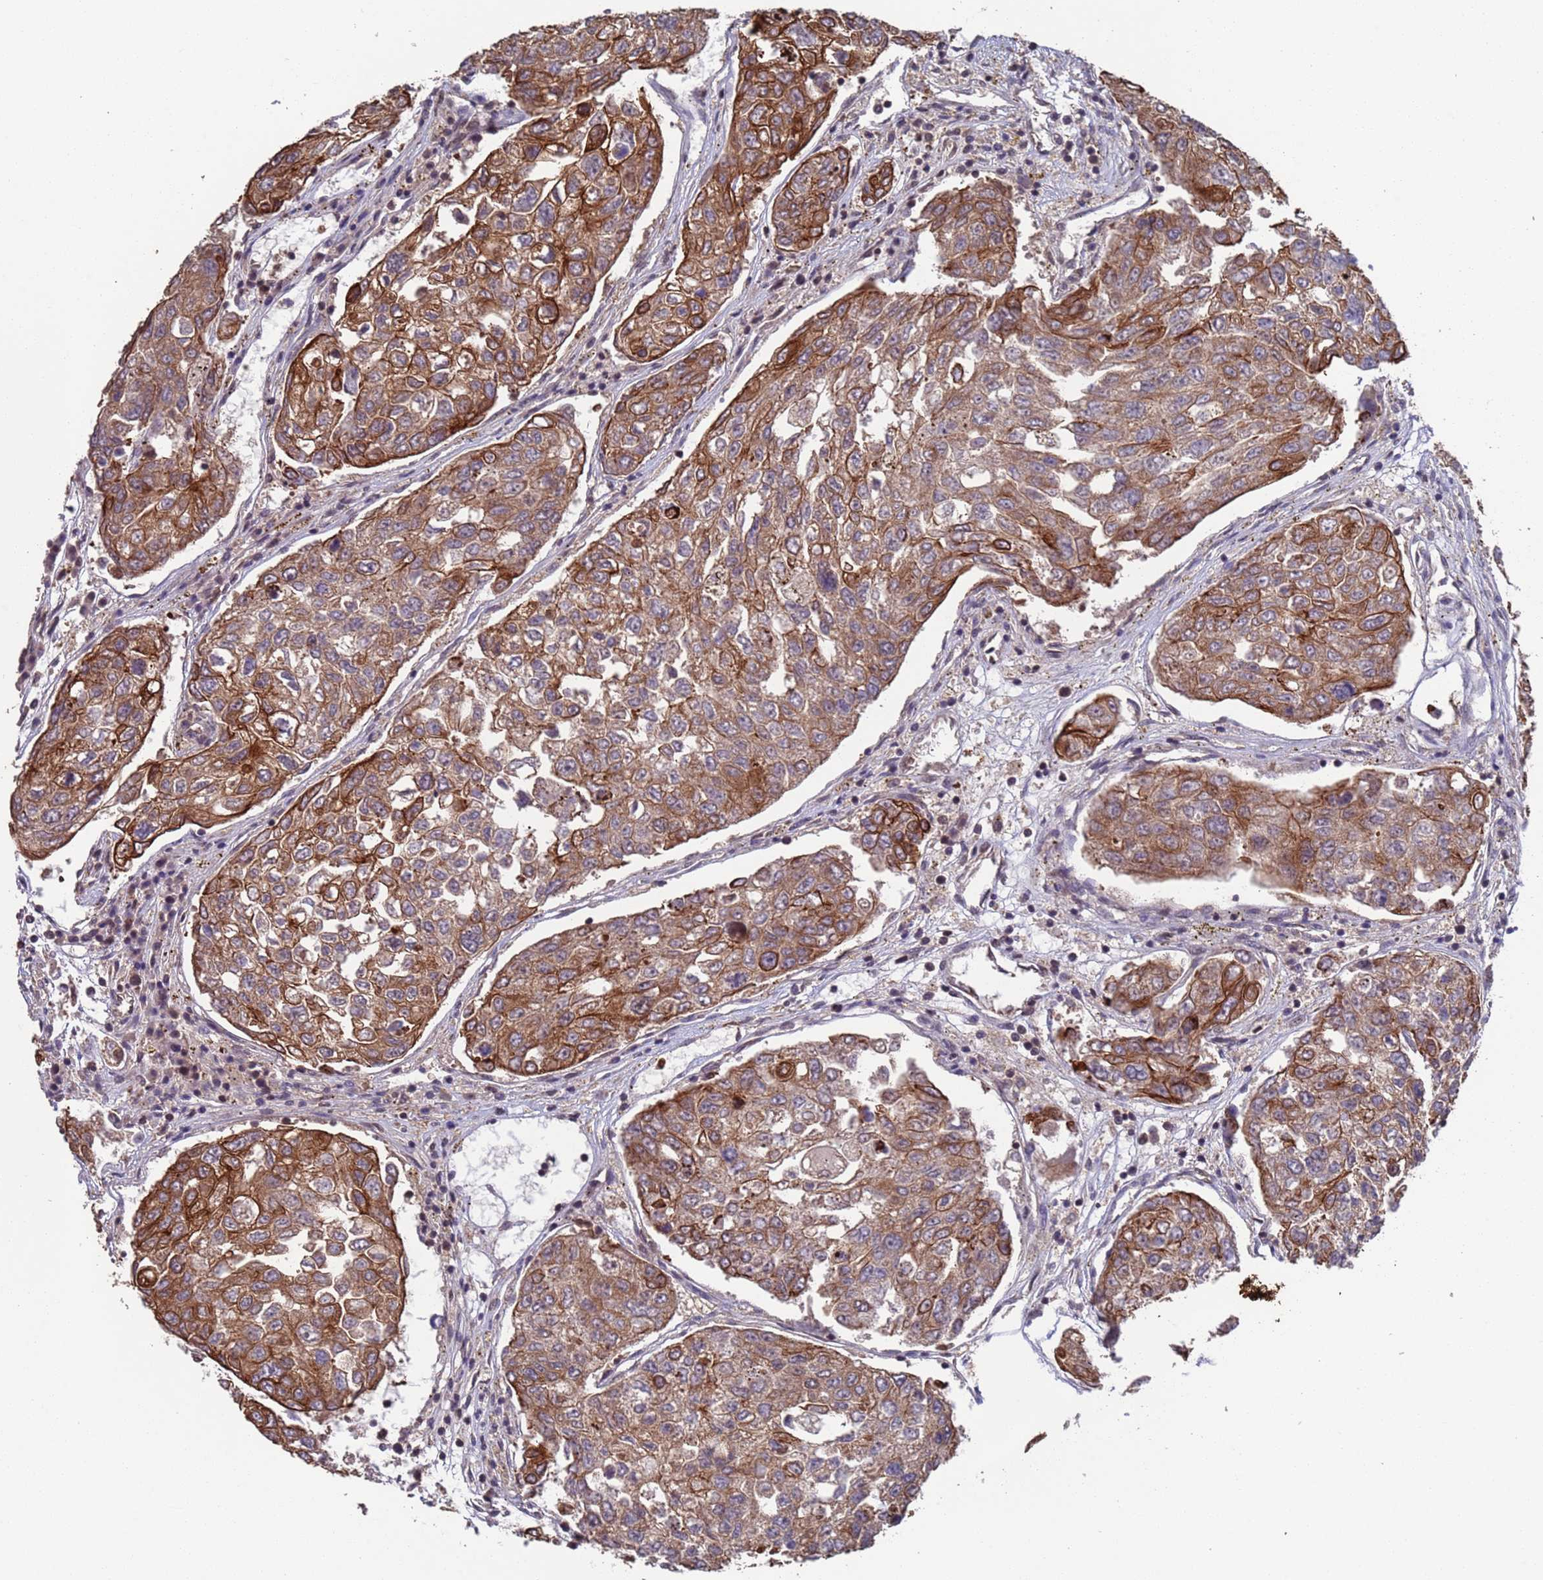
{"staining": {"intensity": "strong", "quantity": "25%-75%", "location": "cytoplasmic/membranous"}, "tissue": "urothelial cancer", "cell_type": "Tumor cells", "image_type": "cancer", "snomed": [{"axis": "morphology", "description": "Urothelial carcinoma, High grade"}, {"axis": "topography", "description": "Lymph node"}, {"axis": "topography", "description": "Urinary bladder"}], "caption": "Immunohistochemistry (DAB (3,3'-diaminobenzidine)) staining of high-grade urothelial carcinoma reveals strong cytoplasmic/membranous protein positivity in approximately 25%-75% of tumor cells. The staining was performed using DAB (3,3'-diaminobenzidine) to visualize the protein expression in brown, while the nuclei were stained in blue with hematoxylin (Magnification: 20x).", "gene": "FUBP3", "patient": {"sex": "male", "age": 51}}